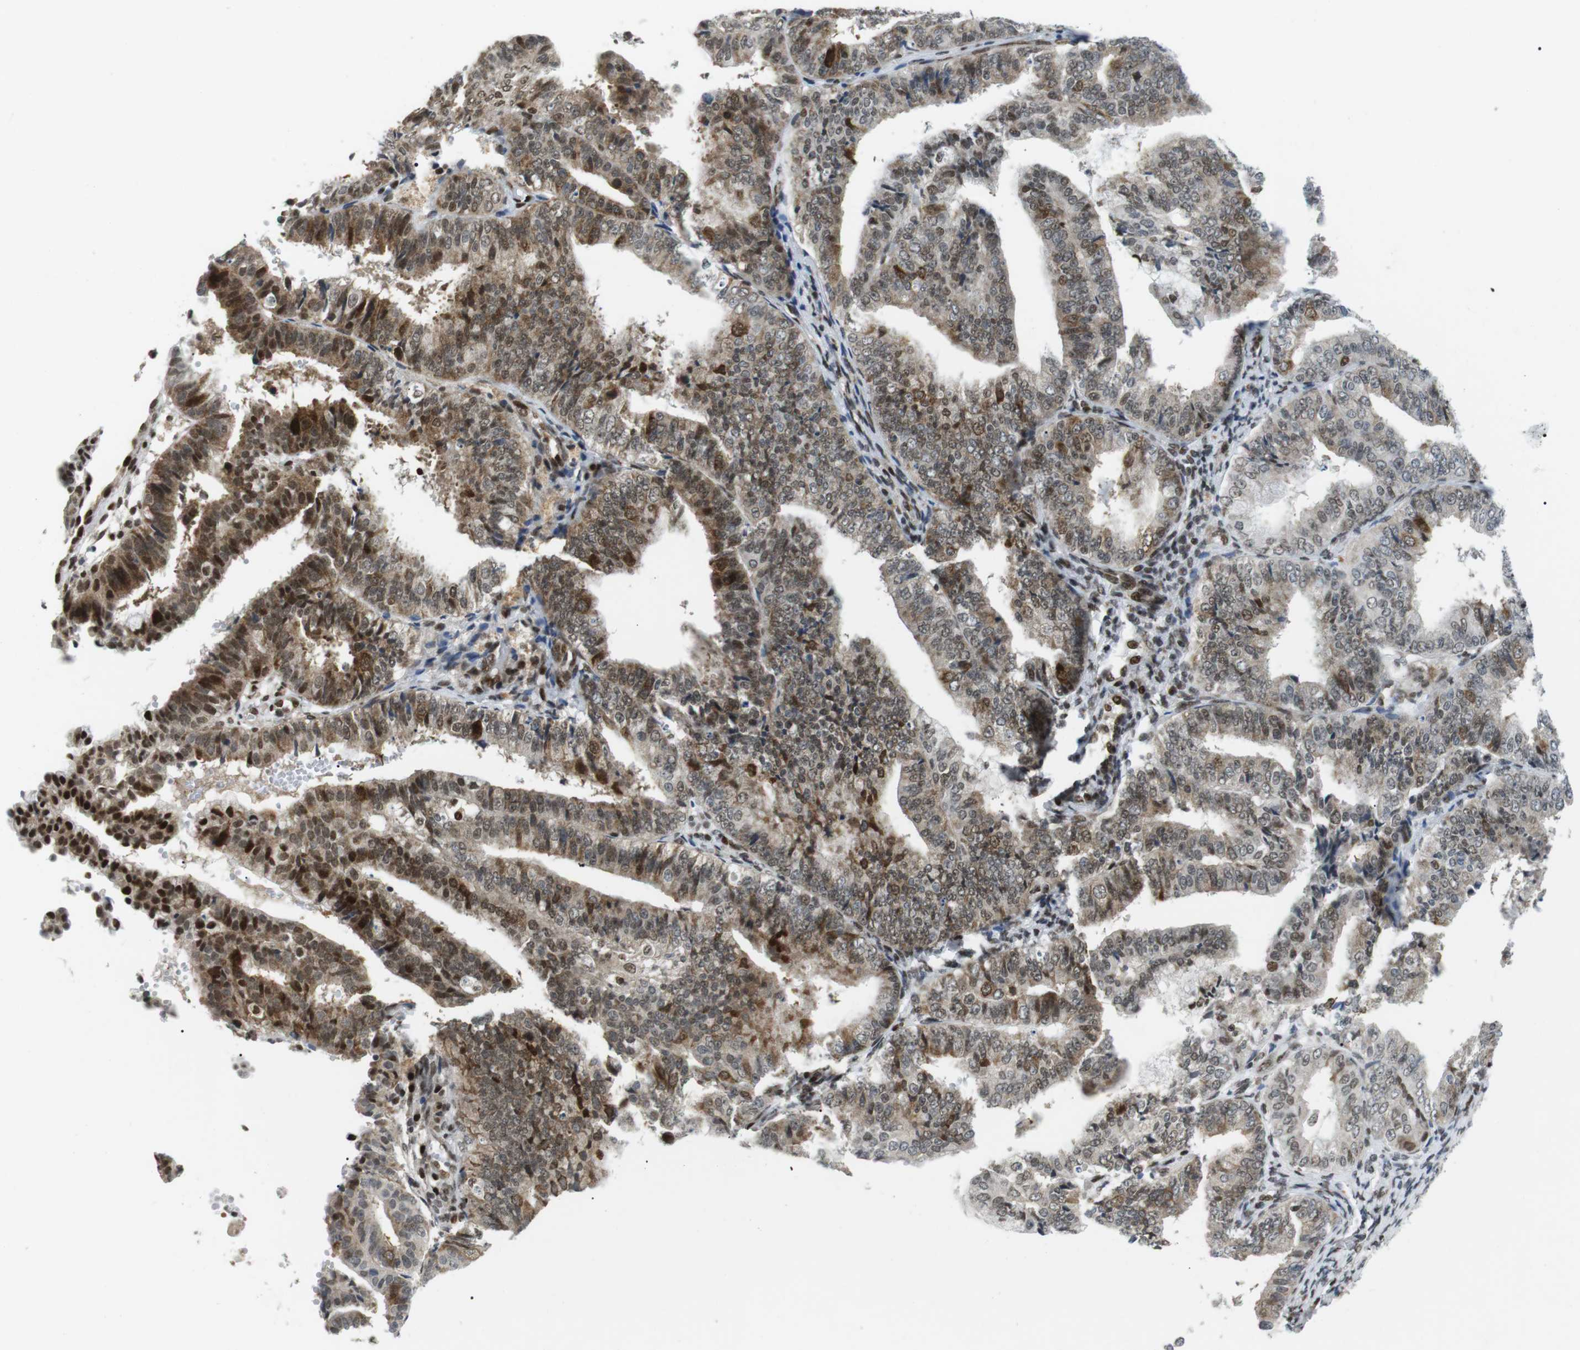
{"staining": {"intensity": "moderate", "quantity": "25%-75%", "location": "cytoplasmic/membranous,nuclear"}, "tissue": "endometrial cancer", "cell_type": "Tumor cells", "image_type": "cancer", "snomed": [{"axis": "morphology", "description": "Adenocarcinoma, NOS"}, {"axis": "topography", "description": "Endometrium"}], "caption": "This is a photomicrograph of immunohistochemistry staining of adenocarcinoma (endometrial), which shows moderate expression in the cytoplasmic/membranous and nuclear of tumor cells.", "gene": "CDC27", "patient": {"sex": "female", "age": 63}}